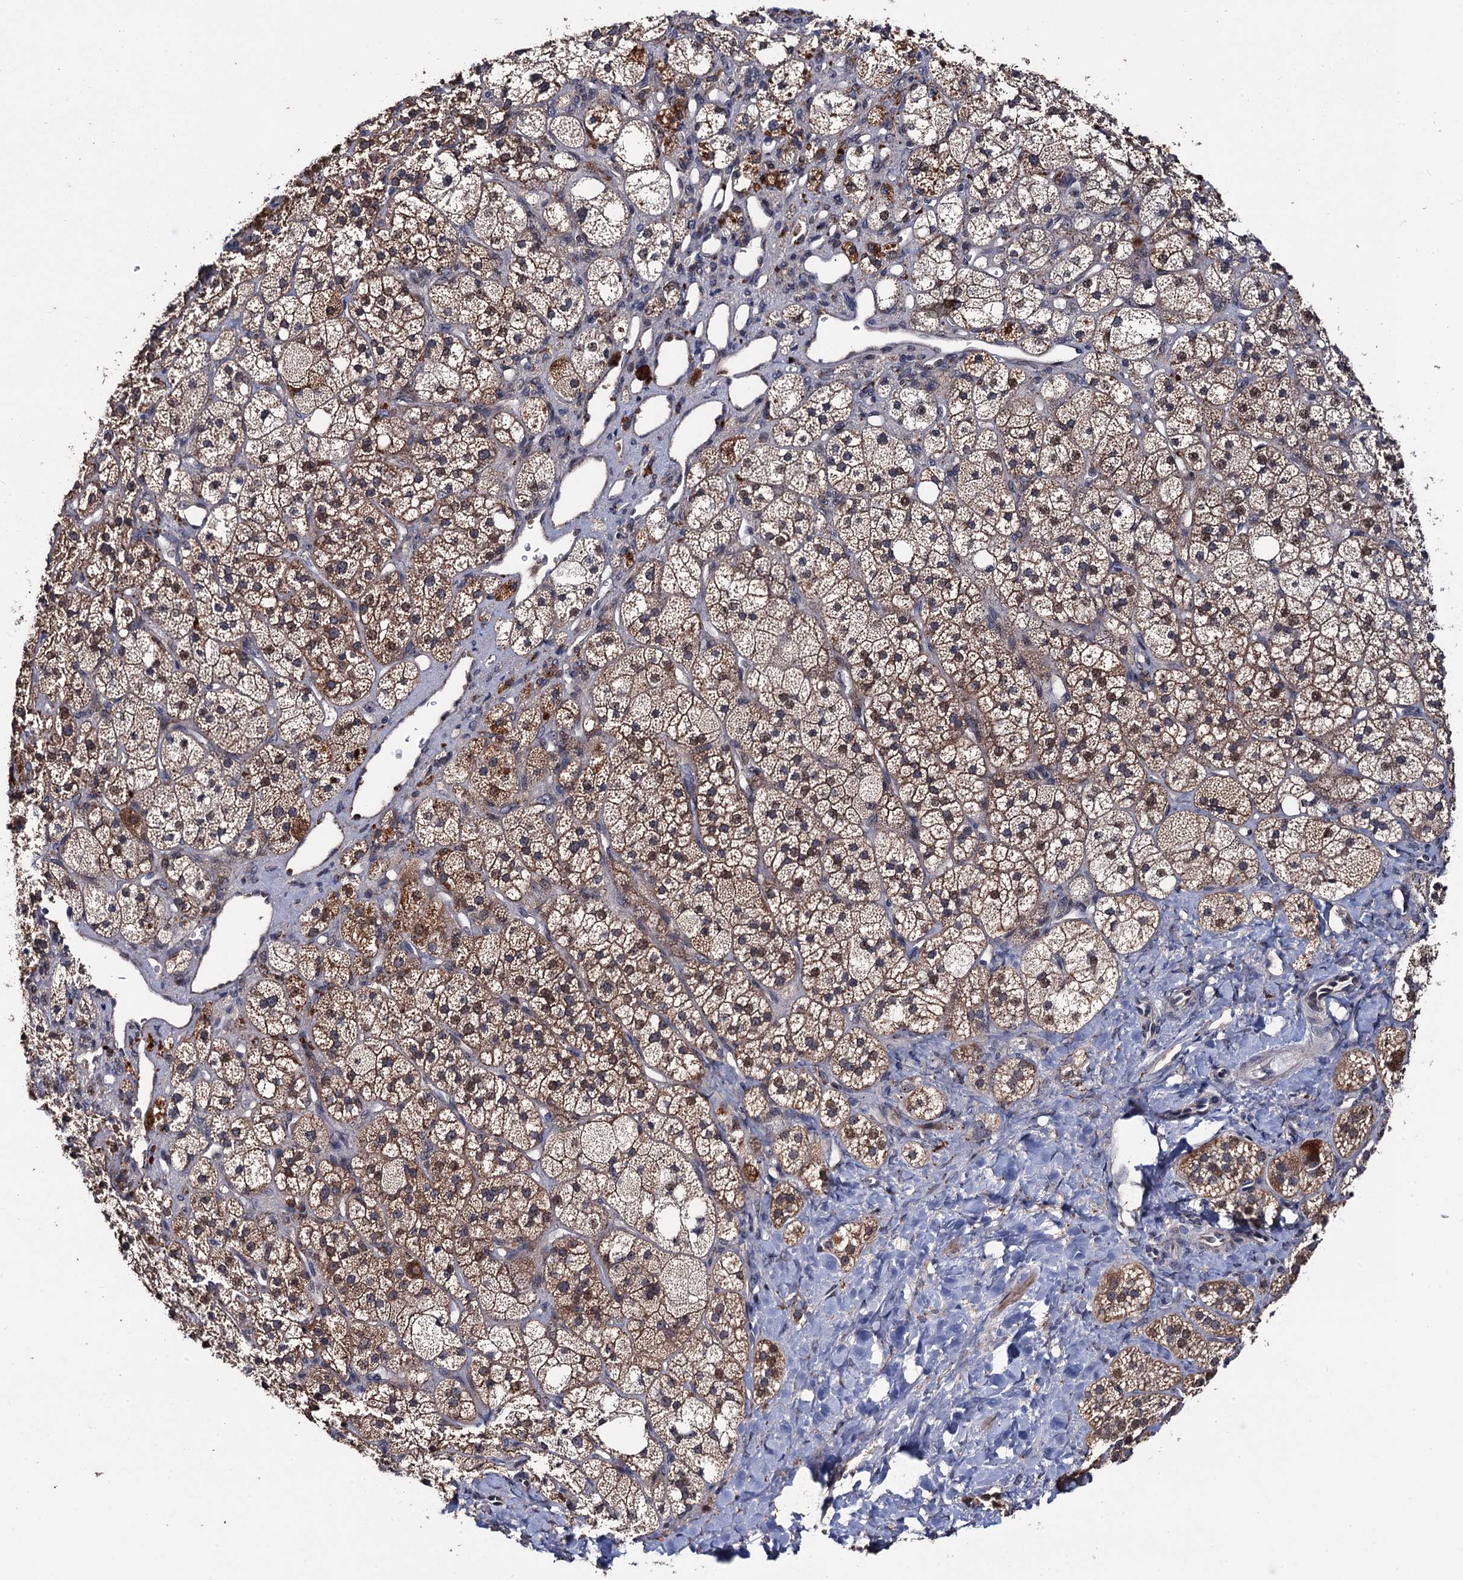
{"staining": {"intensity": "moderate", "quantity": "25%-75%", "location": "cytoplasmic/membranous"}, "tissue": "adrenal gland", "cell_type": "Glandular cells", "image_type": "normal", "snomed": [{"axis": "morphology", "description": "Normal tissue, NOS"}, {"axis": "topography", "description": "Adrenal gland"}], "caption": "This is an image of immunohistochemistry staining of unremarkable adrenal gland, which shows moderate expression in the cytoplasmic/membranous of glandular cells.", "gene": "LRRC63", "patient": {"sex": "male", "age": 61}}